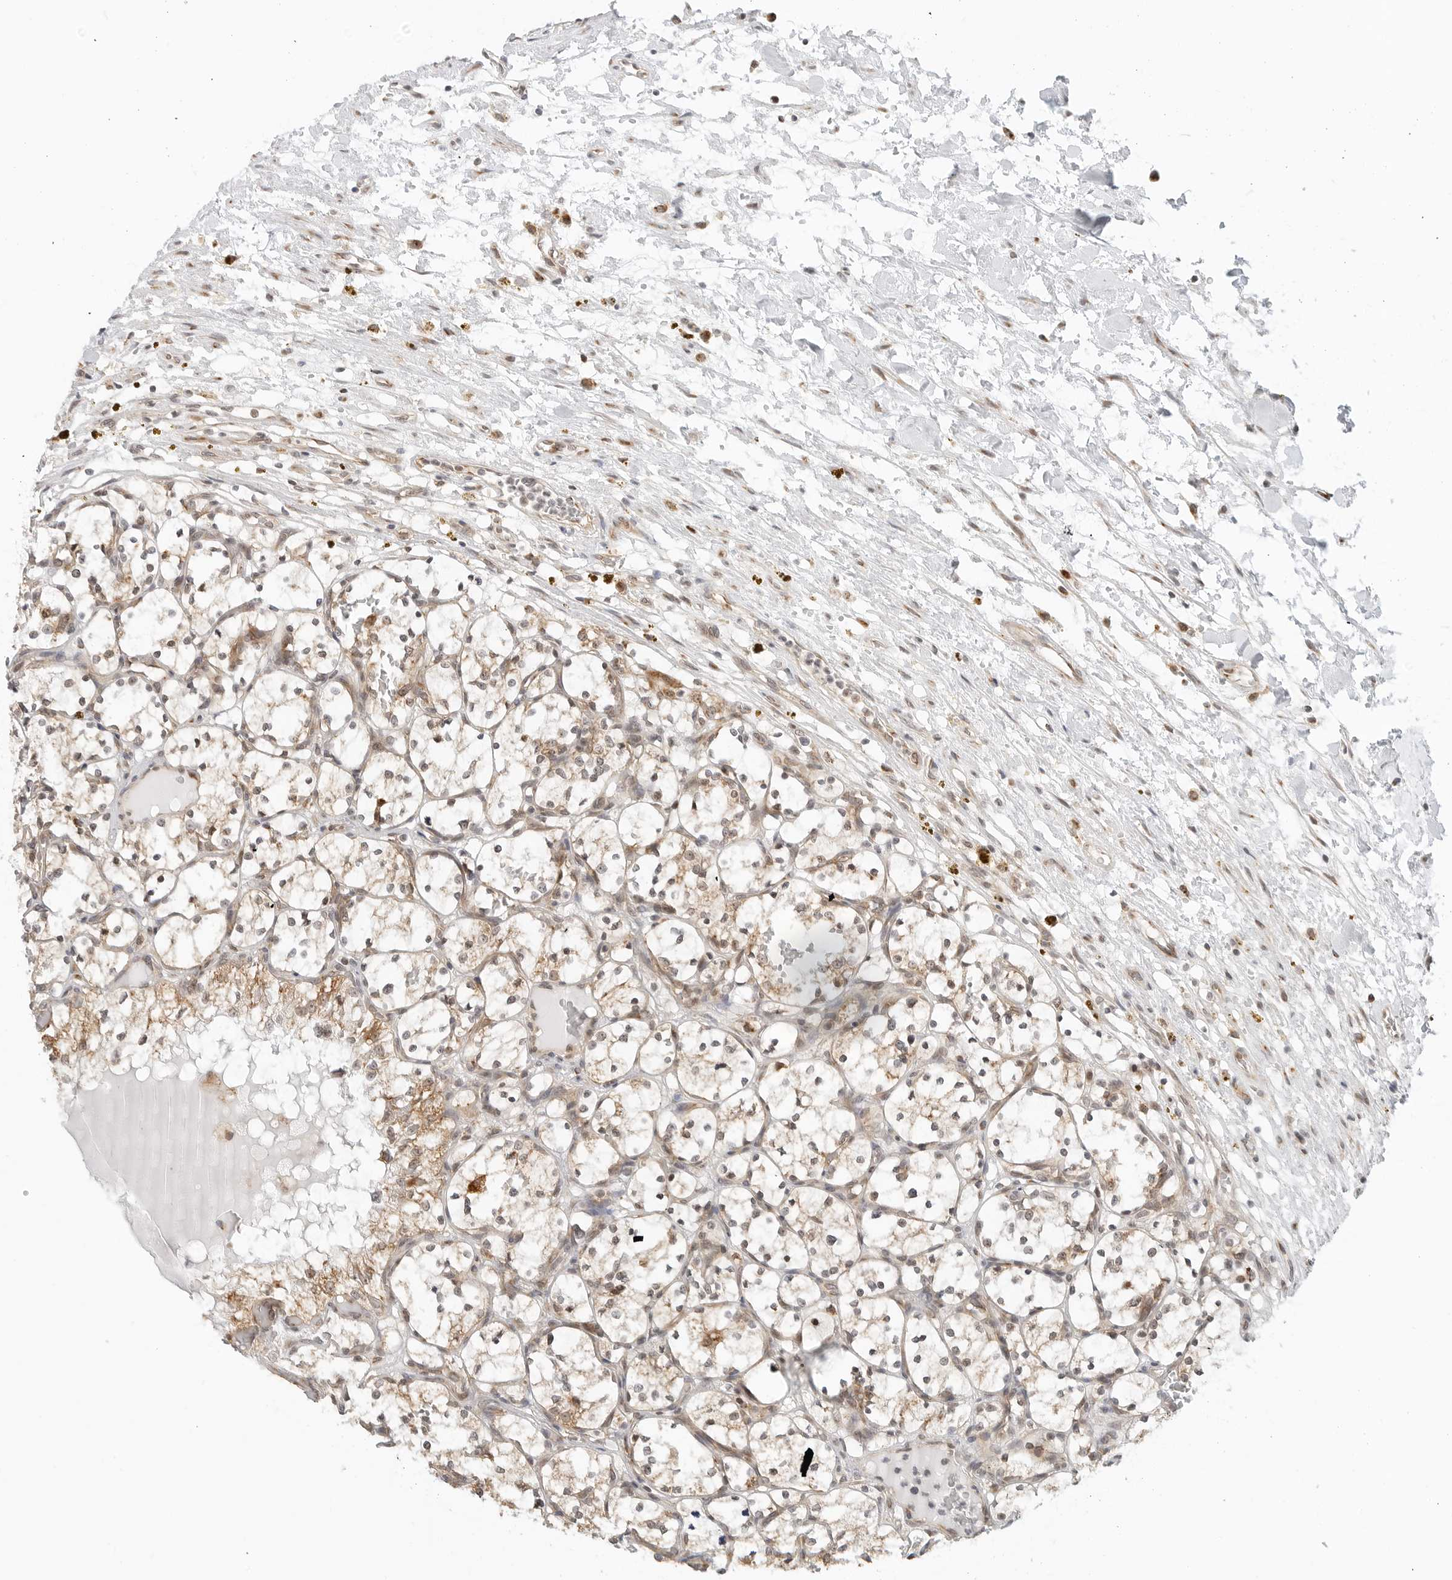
{"staining": {"intensity": "moderate", "quantity": ">75%", "location": "cytoplasmic/membranous"}, "tissue": "renal cancer", "cell_type": "Tumor cells", "image_type": "cancer", "snomed": [{"axis": "morphology", "description": "Adenocarcinoma, NOS"}, {"axis": "topography", "description": "Kidney"}], "caption": "About >75% of tumor cells in human adenocarcinoma (renal) reveal moderate cytoplasmic/membranous protein staining as visualized by brown immunohistochemical staining.", "gene": "POLR3GL", "patient": {"sex": "female", "age": 69}}